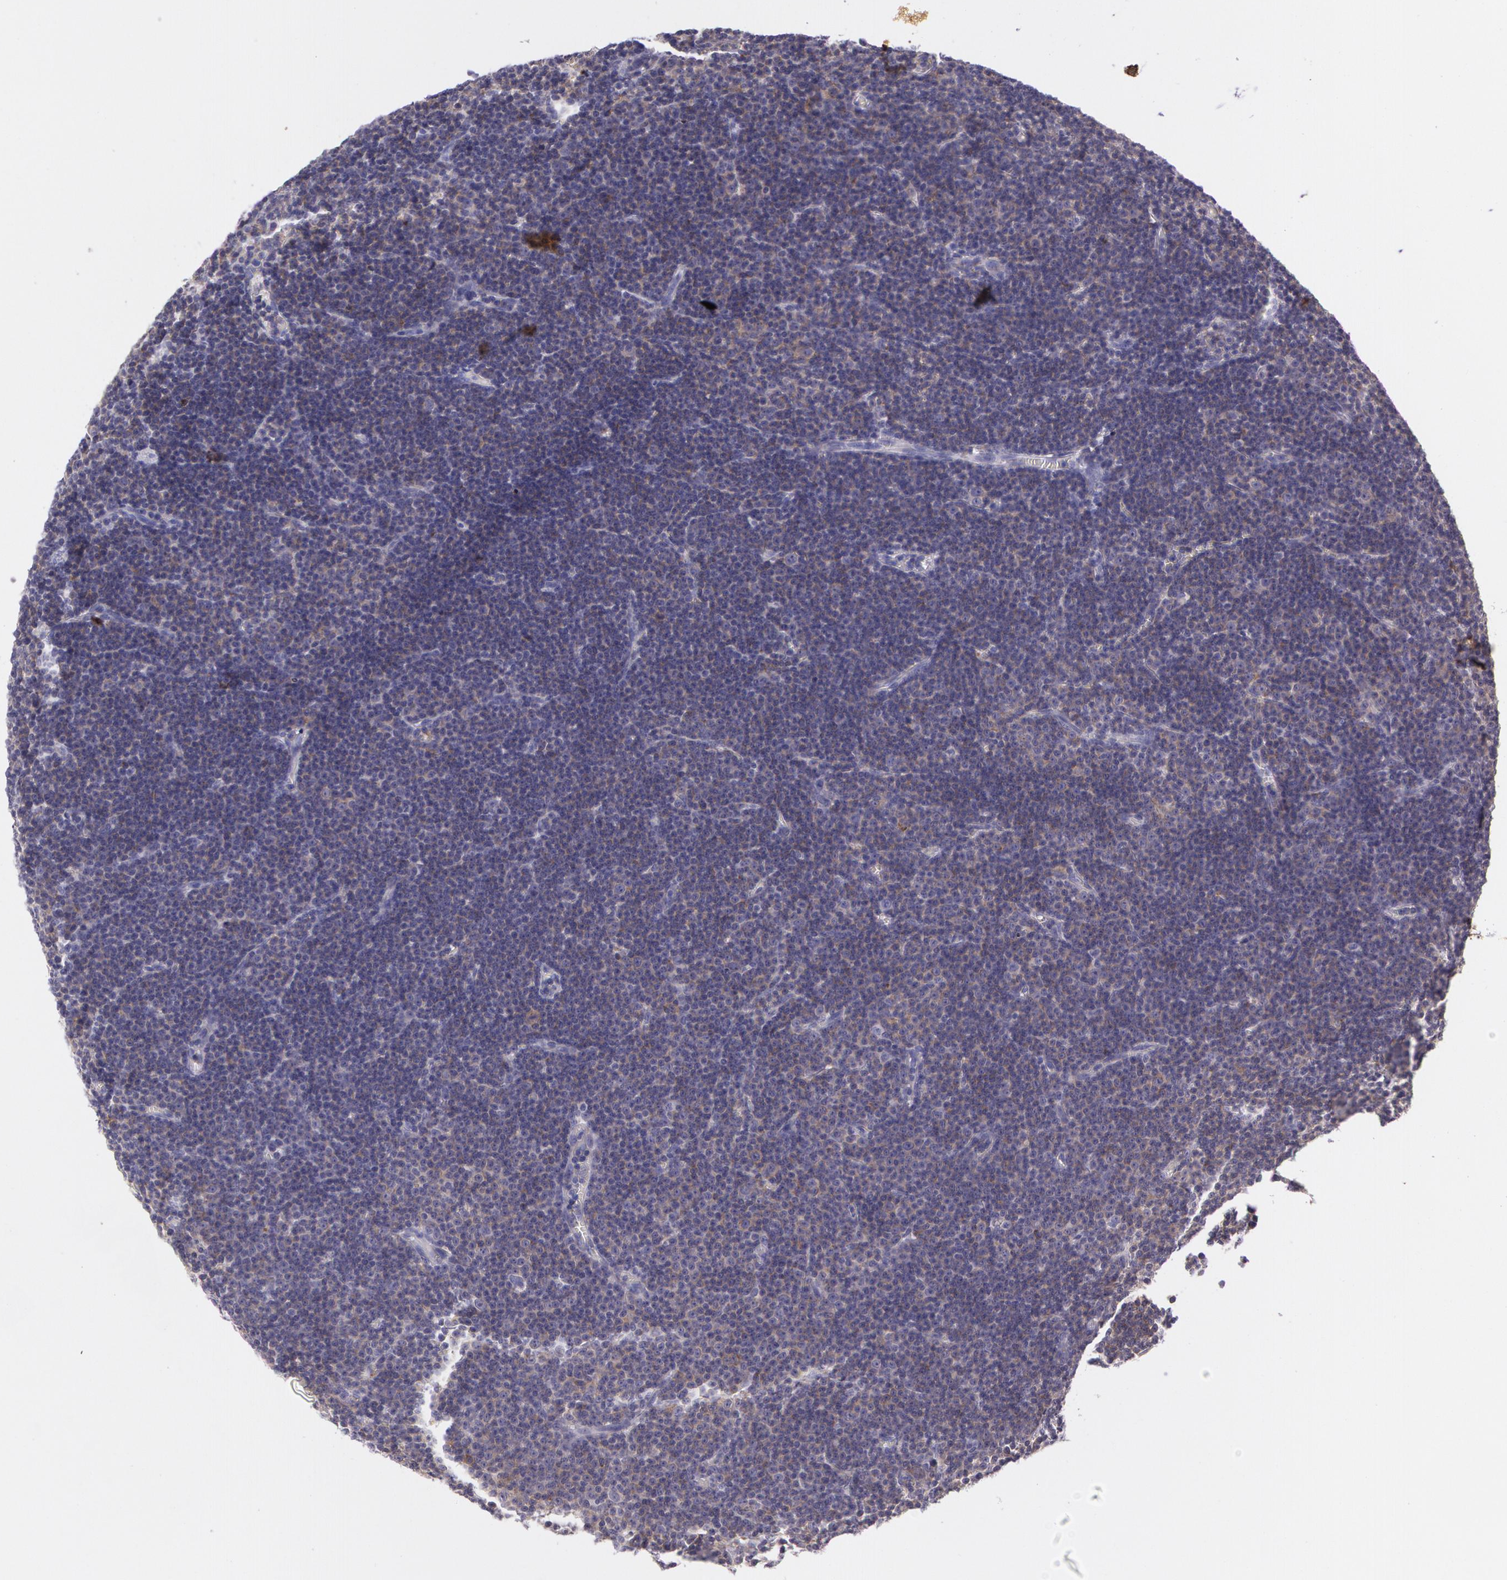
{"staining": {"intensity": "weak", "quantity": ">75%", "location": "cytoplasmic/membranous"}, "tissue": "lymphoma", "cell_type": "Tumor cells", "image_type": "cancer", "snomed": [{"axis": "morphology", "description": "Malignant lymphoma, non-Hodgkin's type, Low grade"}, {"axis": "topography", "description": "Lymph node"}], "caption": "An immunohistochemistry (IHC) histopathology image of tumor tissue is shown. Protein staining in brown labels weak cytoplasmic/membranous positivity in lymphoma within tumor cells.", "gene": "LY75", "patient": {"sex": "male", "age": 57}}